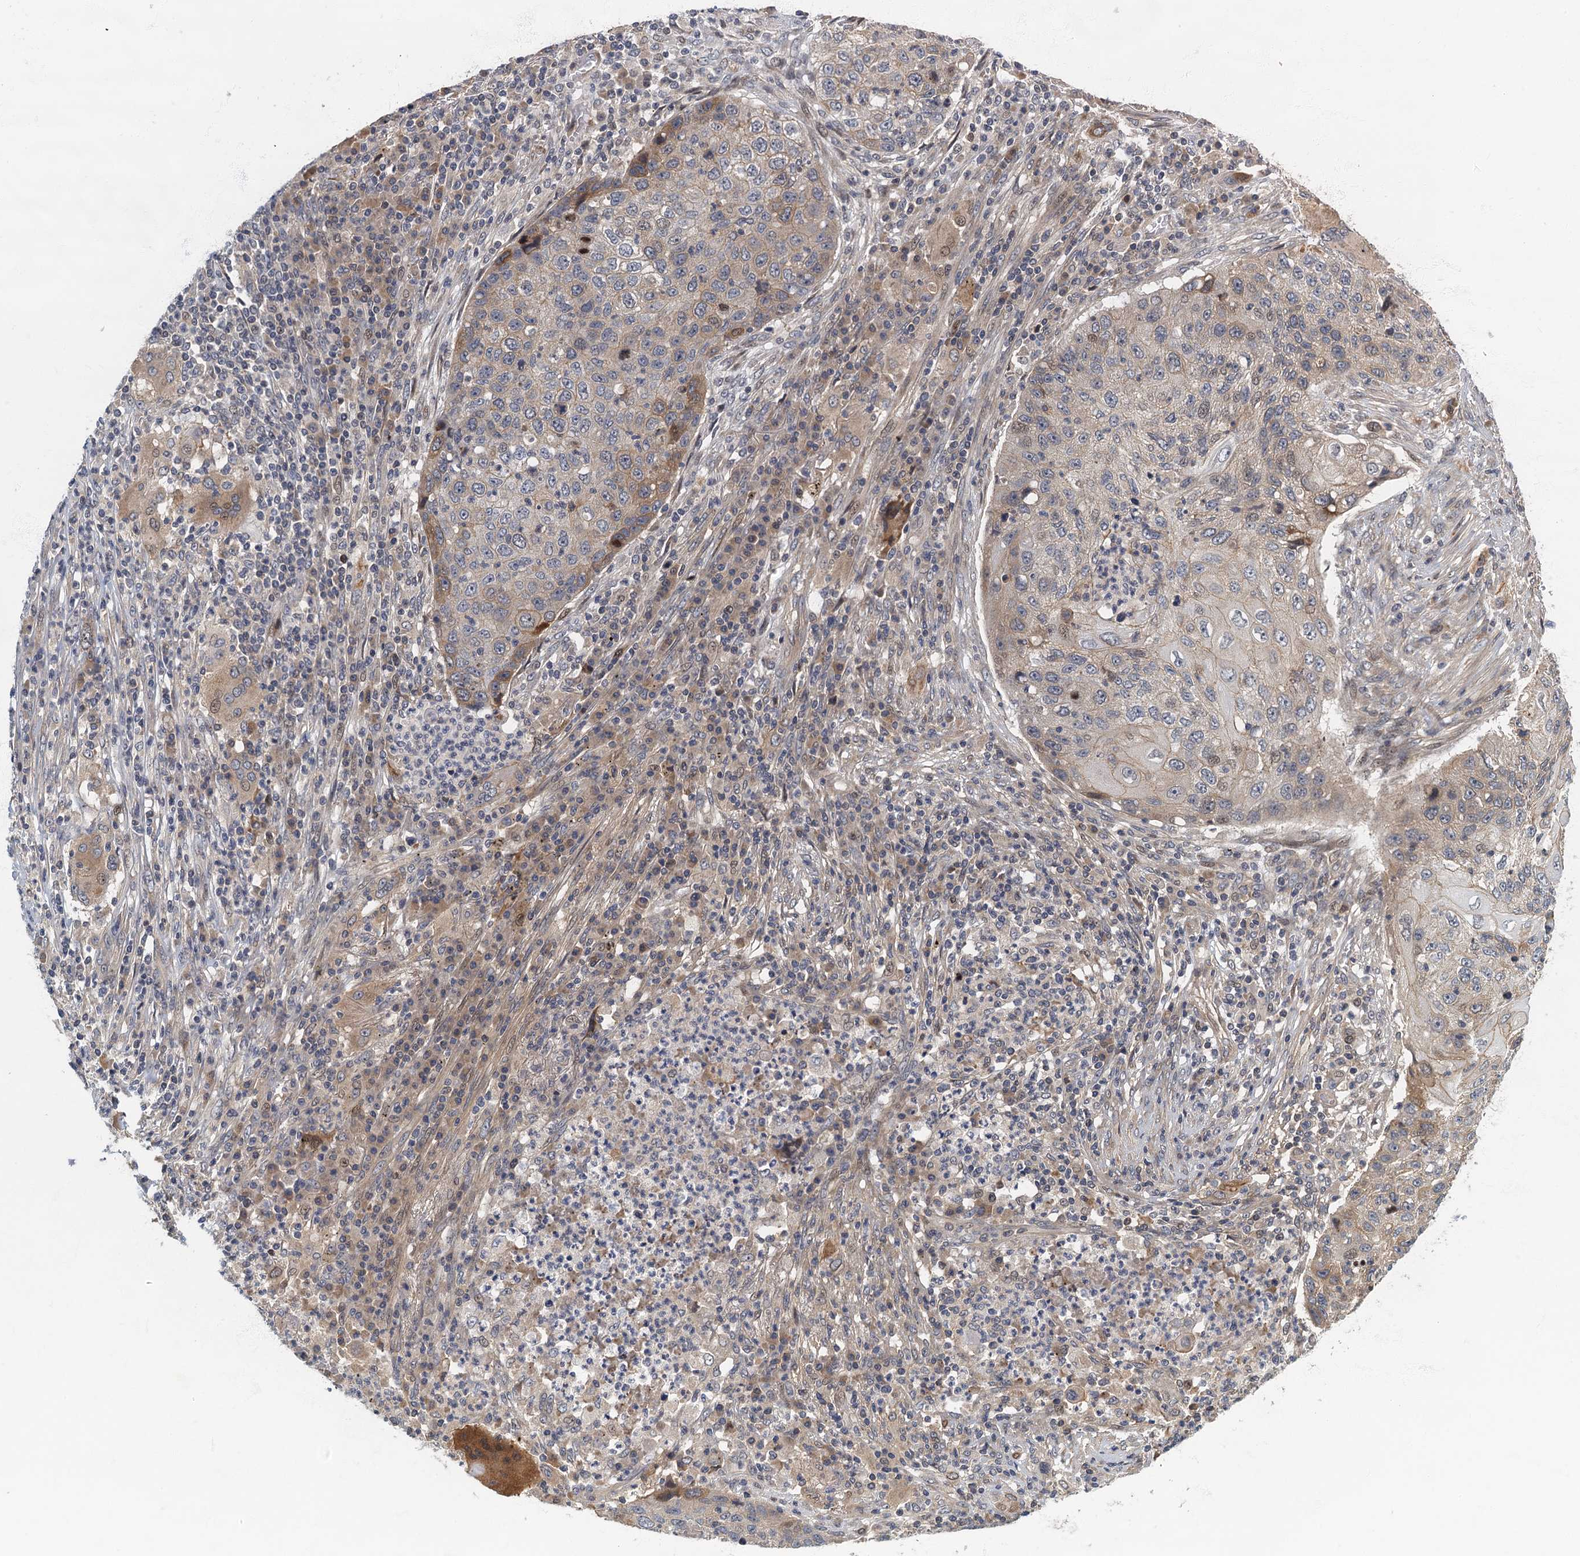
{"staining": {"intensity": "weak", "quantity": "<25%", "location": "cytoplasmic/membranous"}, "tissue": "lung cancer", "cell_type": "Tumor cells", "image_type": "cancer", "snomed": [{"axis": "morphology", "description": "Squamous cell carcinoma, NOS"}, {"axis": "topography", "description": "Lung"}], "caption": "An image of lung squamous cell carcinoma stained for a protein reveals no brown staining in tumor cells.", "gene": "CKAP2L", "patient": {"sex": "female", "age": 63}}